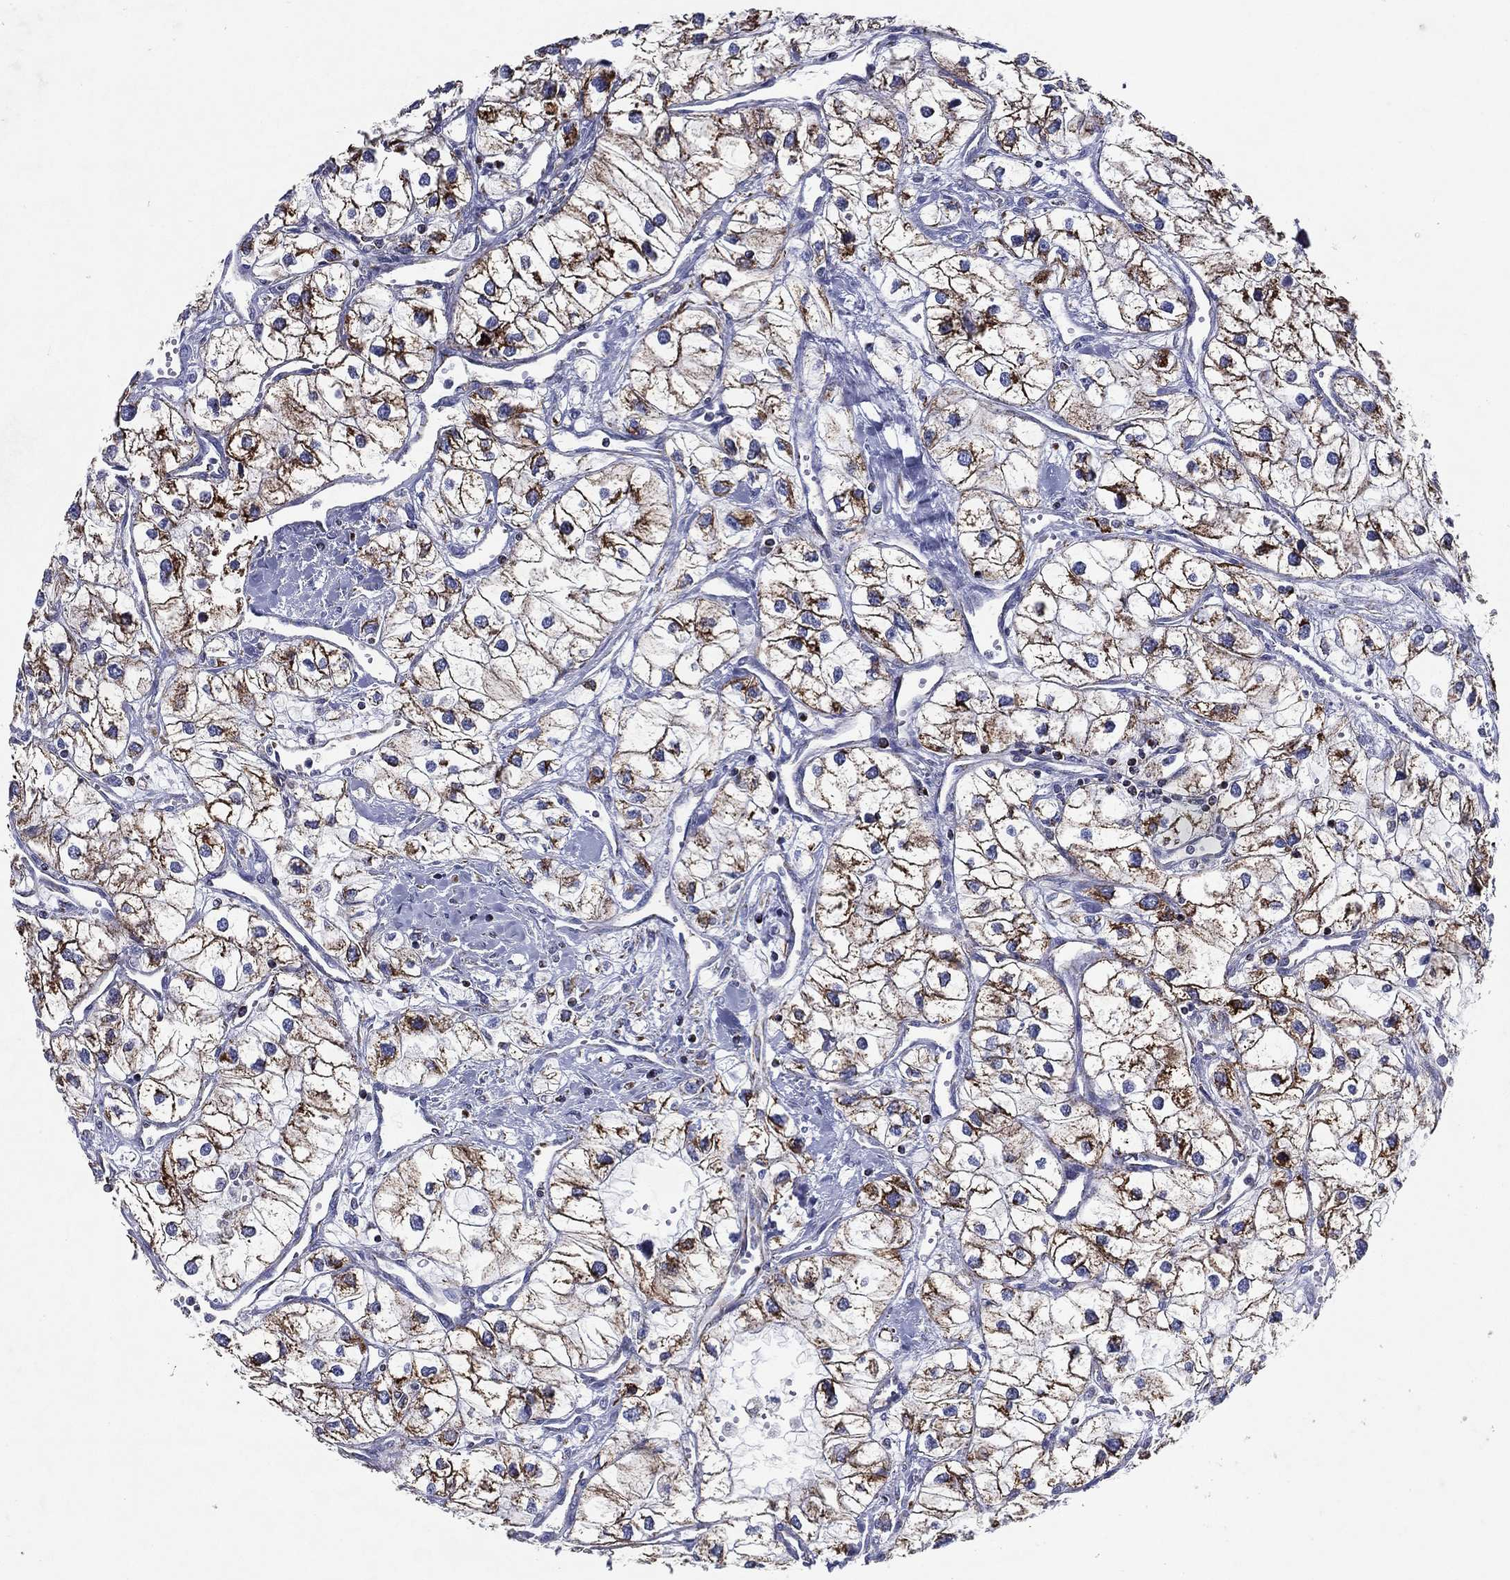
{"staining": {"intensity": "strong", "quantity": "25%-75%", "location": "cytoplasmic/membranous"}, "tissue": "renal cancer", "cell_type": "Tumor cells", "image_type": "cancer", "snomed": [{"axis": "morphology", "description": "Adenocarcinoma, NOS"}, {"axis": "topography", "description": "Kidney"}], "caption": "Protein staining by immunohistochemistry (IHC) displays strong cytoplasmic/membranous expression in approximately 25%-75% of tumor cells in adenocarcinoma (renal).", "gene": "SFXN1", "patient": {"sex": "male", "age": 59}}